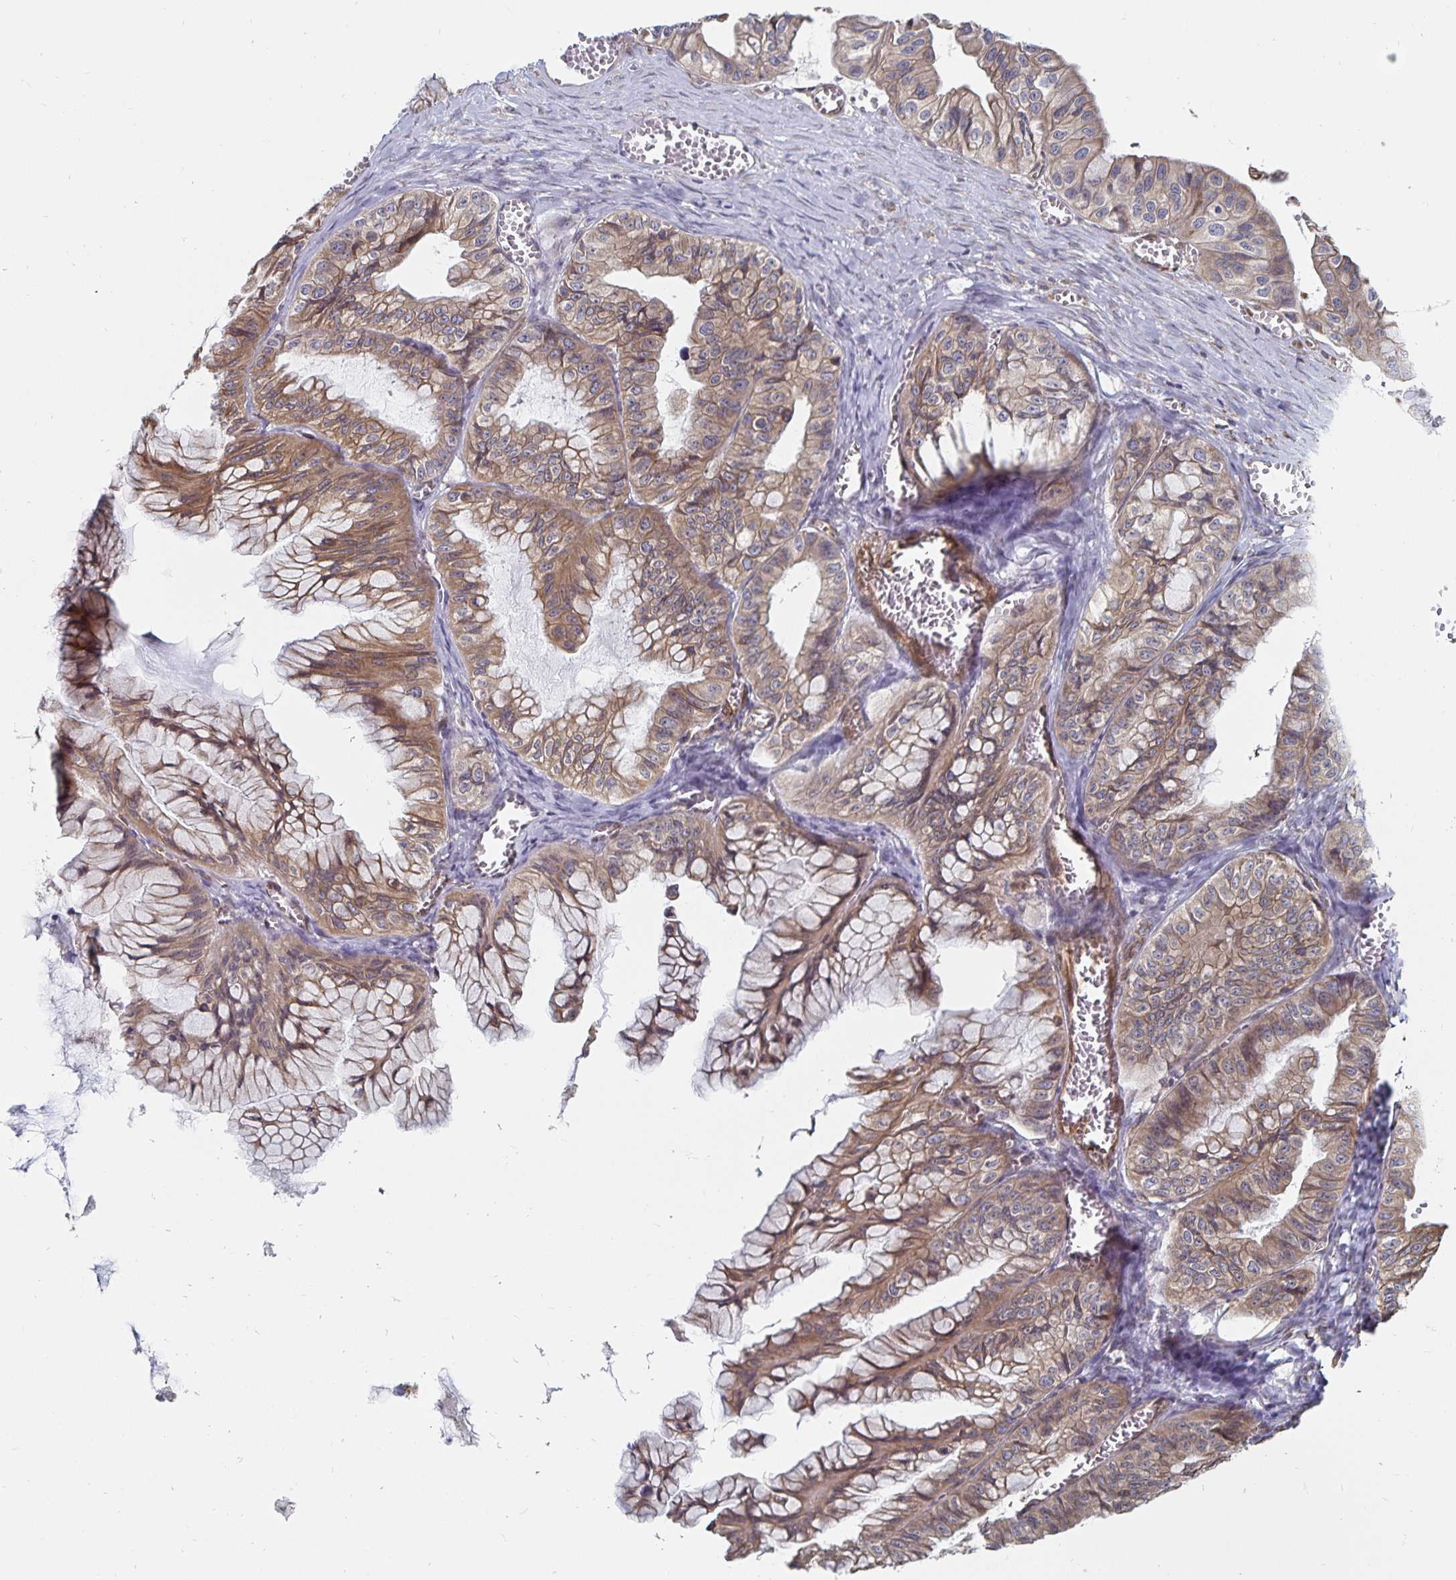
{"staining": {"intensity": "weak", "quantity": ">75%", "location": "cytoplasmic/membranous"}, "tissue": "ovarian cancer", "cell_type": "Tumor cells", "image_type": "cancer", "snomed": [{"axis": "morphology", "description": "Cystadenocarcinoma, mucinous, NOS"}, {"axis": "topography", "description": "Ovary"}], "caption": "Weak cytoplasmic/membranous protein staining is identified in approximately >75% of tumor cells in mucinous cystadenocarcinoma (ovarian).", "gene": "BCAP29", "patient": {"sex": "female", "age": 72}}